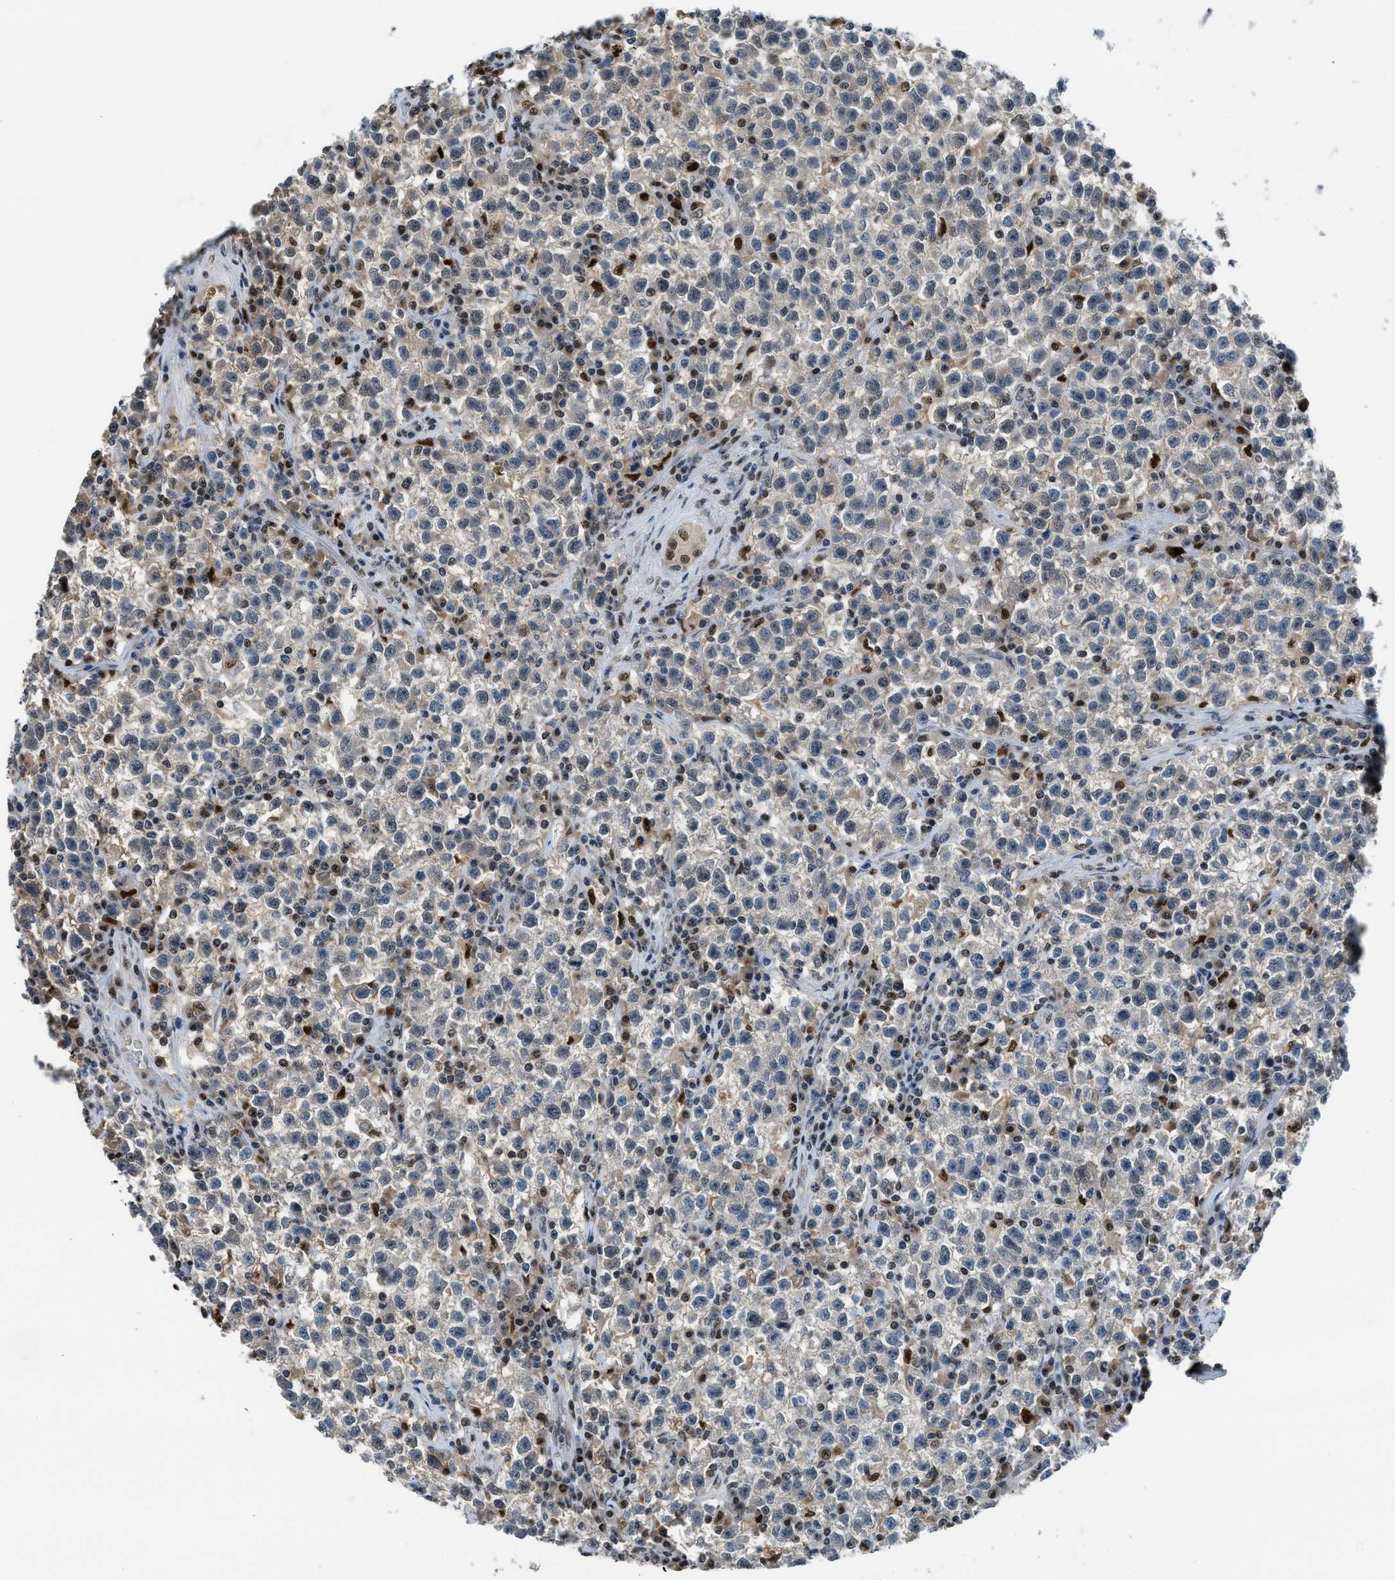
{"staining": {"intensity": "negative", "quantity": "none", "location": "none"}, "tissue": "testis cancer", "cell_type": "Tumor cells", "image_type": "cancer", "snomed": [{"axis": "morphology", "description": "Seminoma, NOS"}, {"axis": "topography", "description": "Testis"}], "caption": "An immunohistochemistry (IHC) image of seminoma (testis) is shown. There is no staining in tumor cells of seminoma (testis).", "gene": "ALX1", "patient": {"sex": "male", "age": 22}}